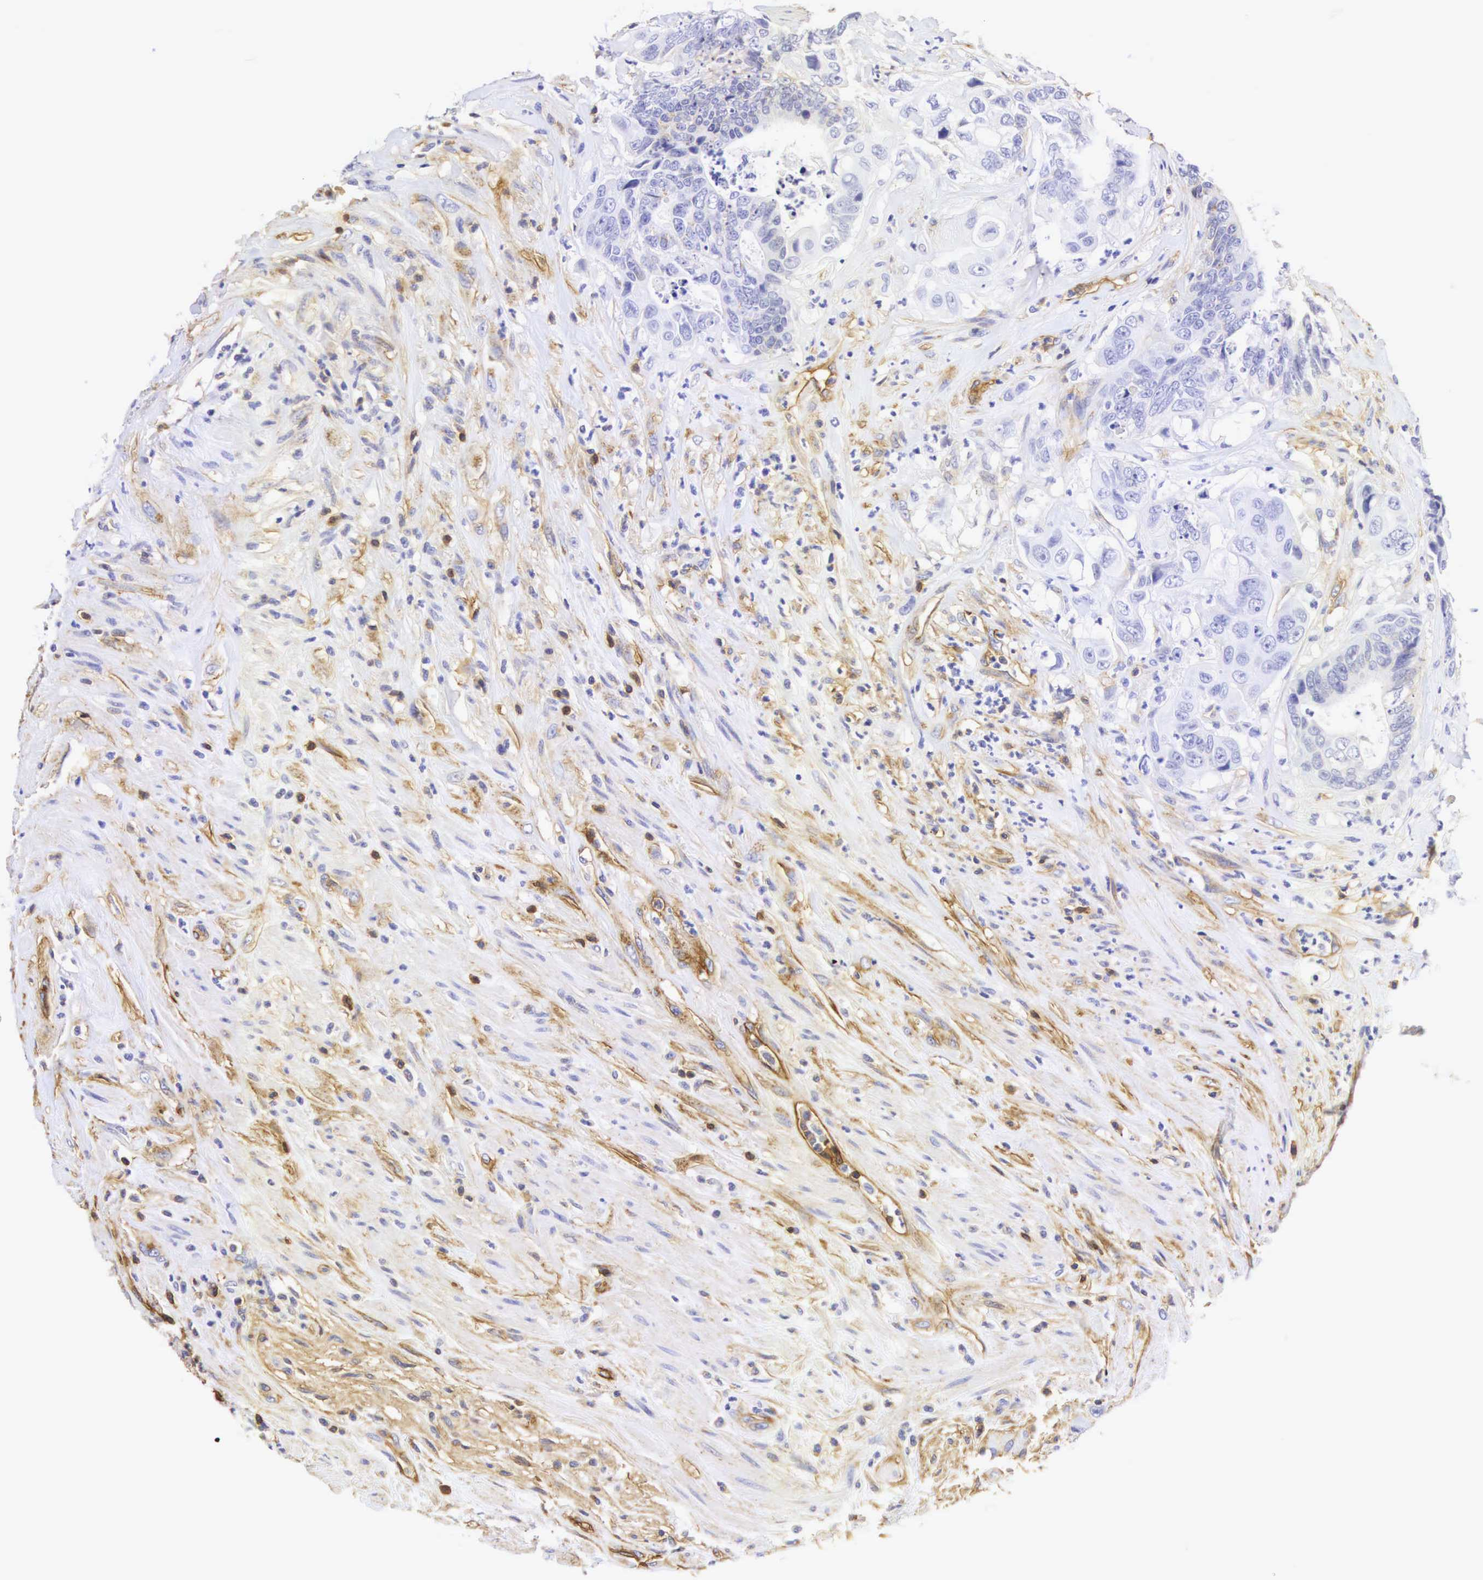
{"staining": {"intensity": "weak", "quantity": "25%-75%", "location": "cytoplasmic/membranous"}, "tissue": "colorectal cancer", "cell_type": "Tumor cells", "image_type": "cancer", "snomed": [{"axis": "morphology", "description": "Adenocarcinoma, NOS"}, {"axis": "topography", "description": "Rectum"}], "caption": "Protein staining of adenocarcinoma (colorectal) tissue exhibits weak cytoplasmic/membranous staining in approximately 25%-75% of tumor cells.", "gene": "CD99", "patient": {"sex": "female", "age": 65}}